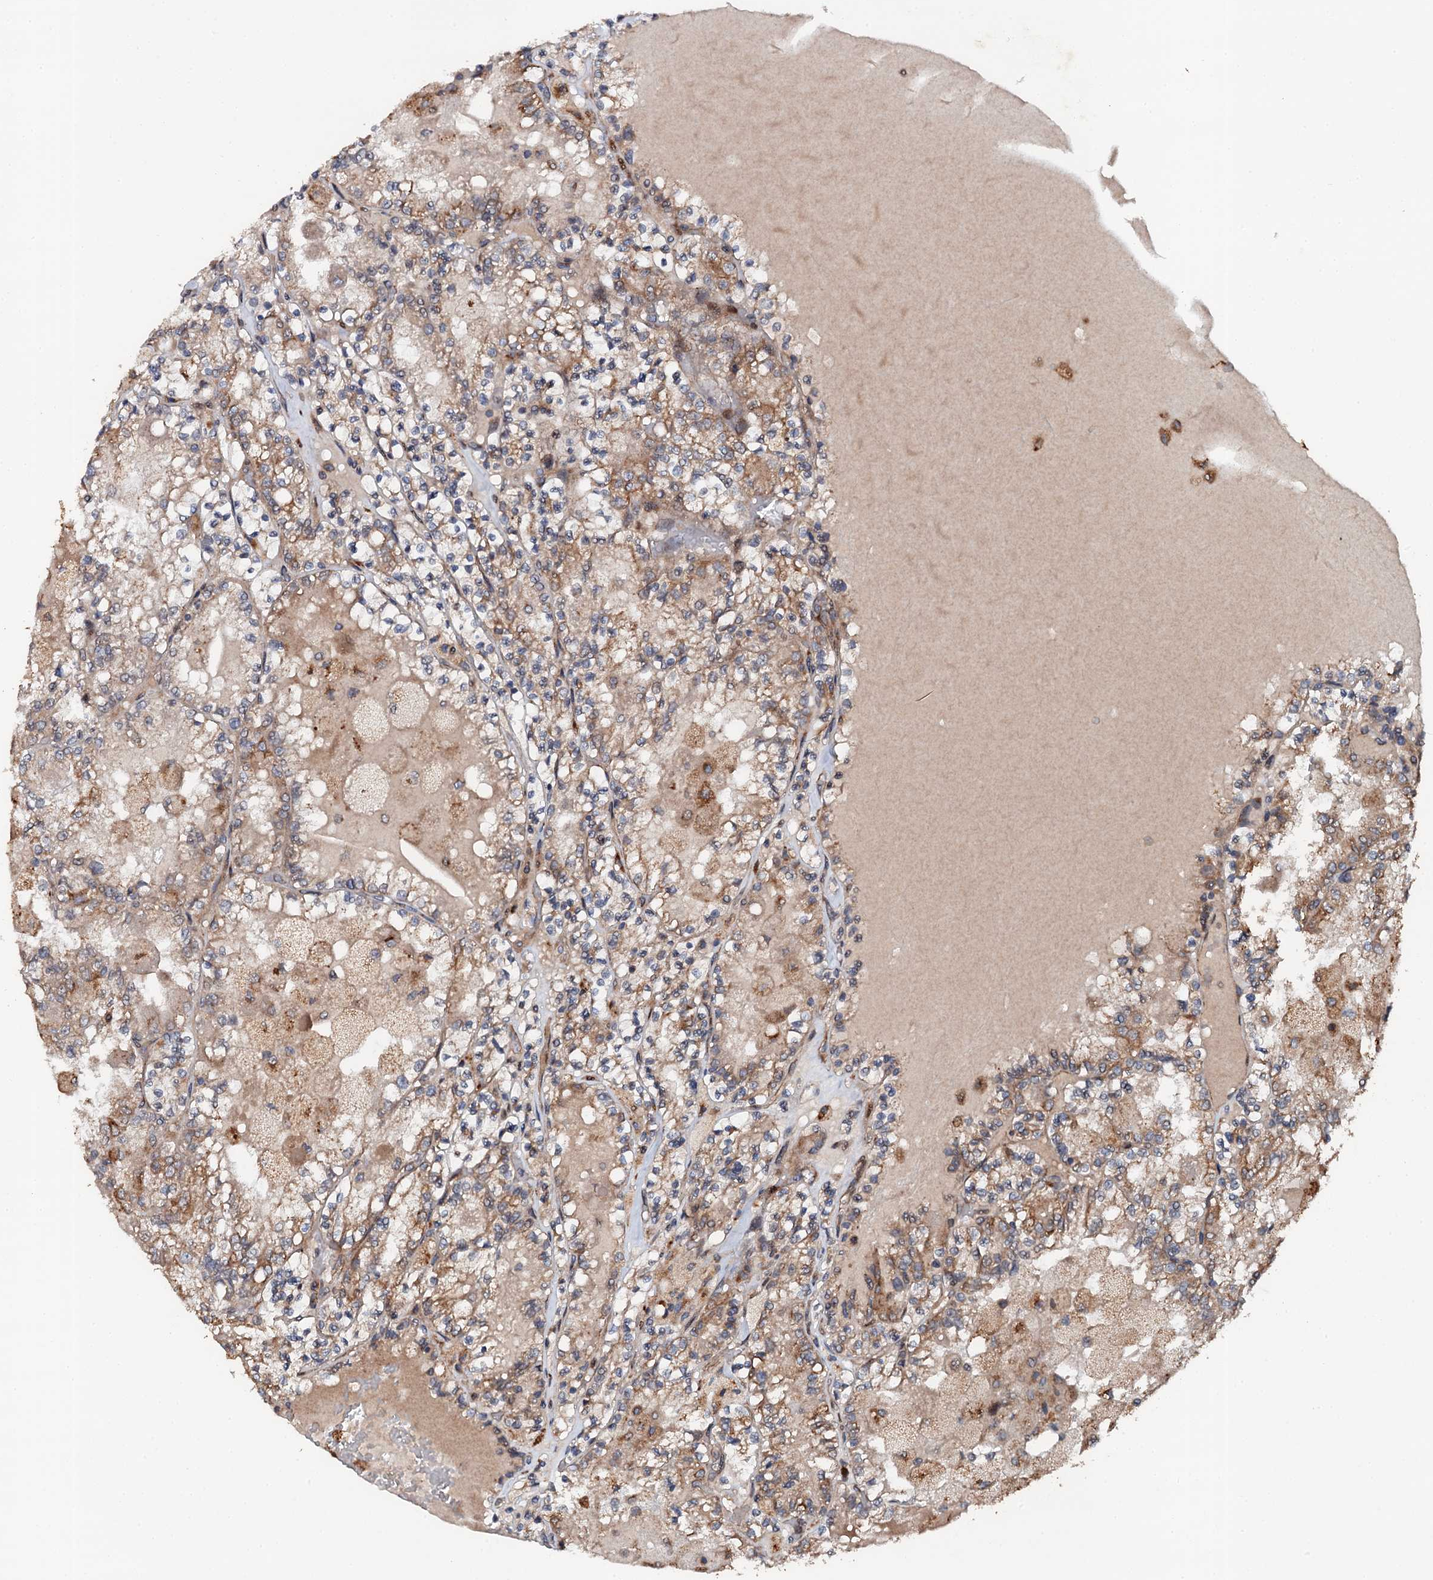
{"staining": {"intensity": "moderate", "quantity": "25%-75%", "location": "cytoplasmic/membranous"}, "tissue": "renal cancer", "cell_type": "Tumor cells", "image_type": "cancer", "snomed": [{"axis": "morphology", "description": "Adenocarcinoma, NOS"}, {"axis": "topography", "description": "Kidney"}], "caption": "Immunohistochemical staining of human renal cancer (adenocarcinoma) demonstrates medium levels of moderate cytoplasmic/membranous protein staining in about 25%-75% of tumor cells.", "gene": "GLCE", "patient": {"sex": "female", "age": 56}}